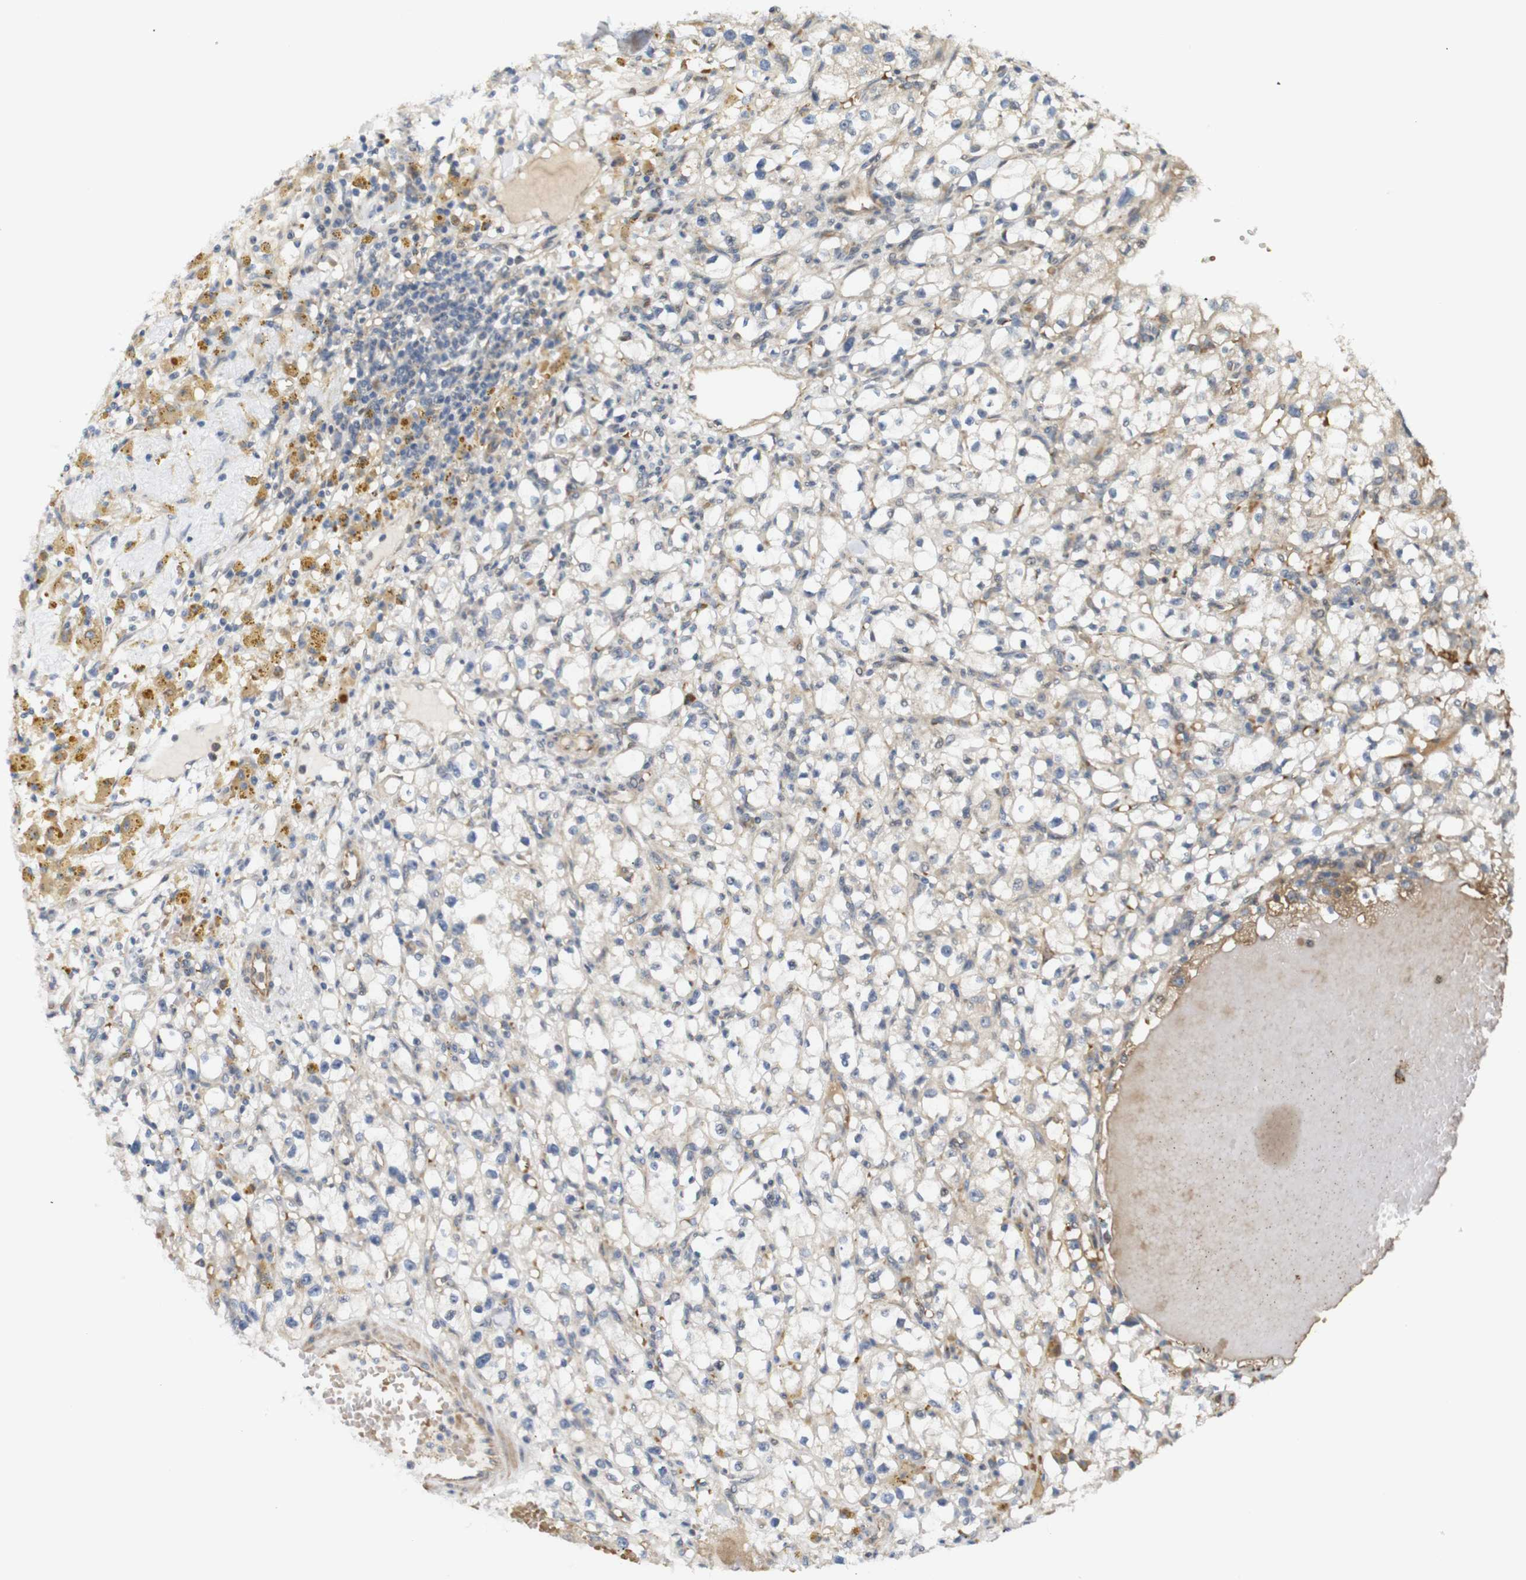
{"staining": {"intensity": "negative", "quantity": "none", "location": "none"}, "tissue": "renal cancer", "cell_type": "Tumor cells", "image_type": "cancer", "snomed": [{"axis": "morphology", "description": "Adenocarcinoma, NOS"}, {"axis": "topography", "description": "Kidney"}], "caption": "Immunohistochemistry histopathology image of adenocarcinoma (renal) stained for a protein (brown), which exhibits no expression in tumor cells. (Brightfield microscopy of DAB (3,3'-diaminobenzidine) IHC at high magnification).", "gene": "RPTOR", "patient": {"sex": "male", "age": 56}}